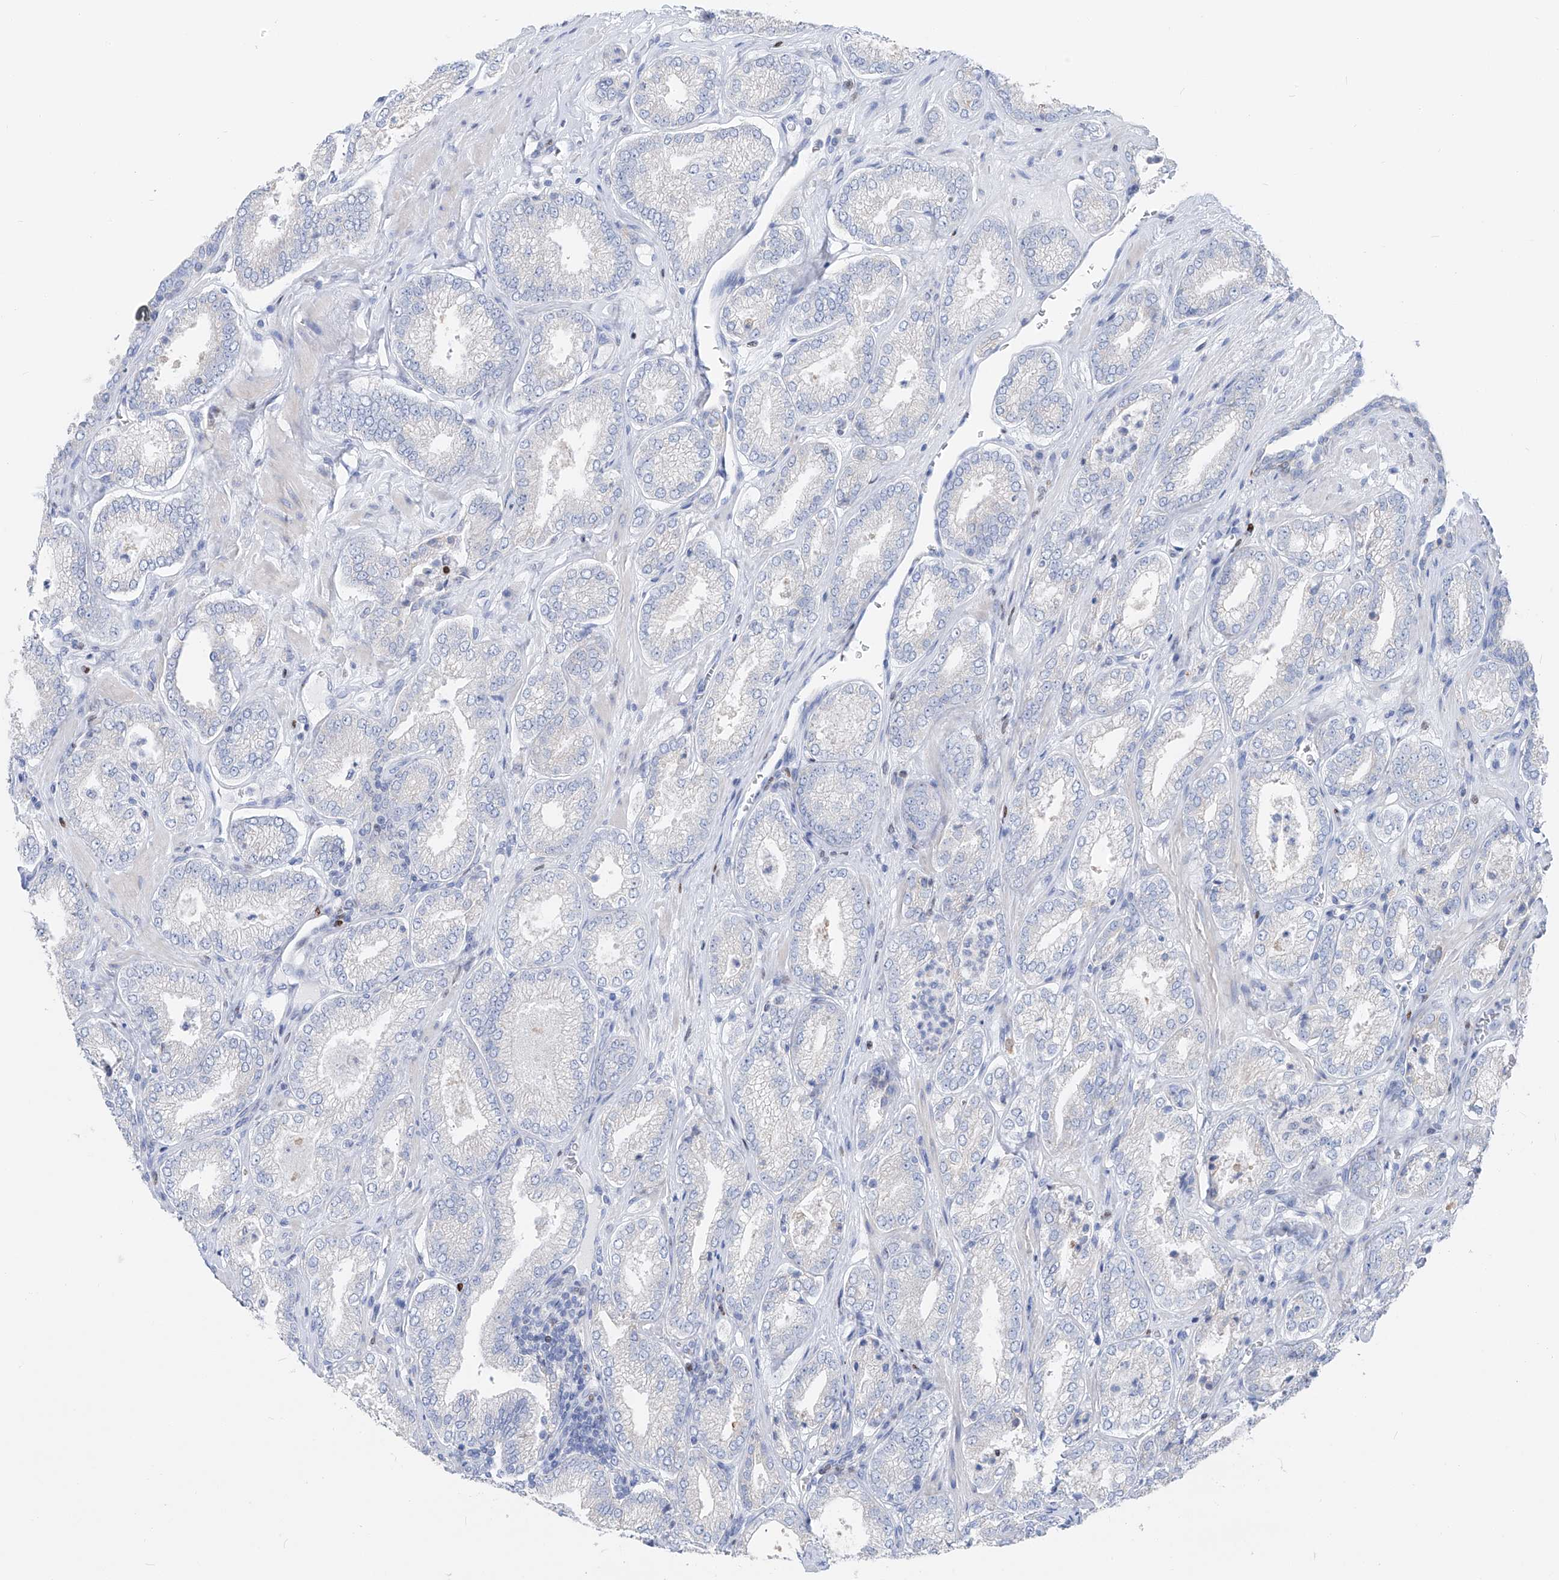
{"staining": {"intensity": "negative", "quantity": "none", "location": "none"}, "tissue": "prostate cancer", "cell_type": "Tumor cells", "image_type": "cancer", "snomed": [{"axis": "morphology", "description": "Adenocarcinoma, Low grade"}, {"axis": "topography", "description": "Prostate"}], "caption": "A high-resolution histopathology image shows immunohistochemistry (IHC) staining of low-grade adenocarcinoma (prostate), which demonstrates no significant positivity in tumor cells. (Immunohistochemistry (ihc), brightfield microscopy, high magnification).", "gene": "FRS3", "patient": {"sex": "male", "age": 62}}